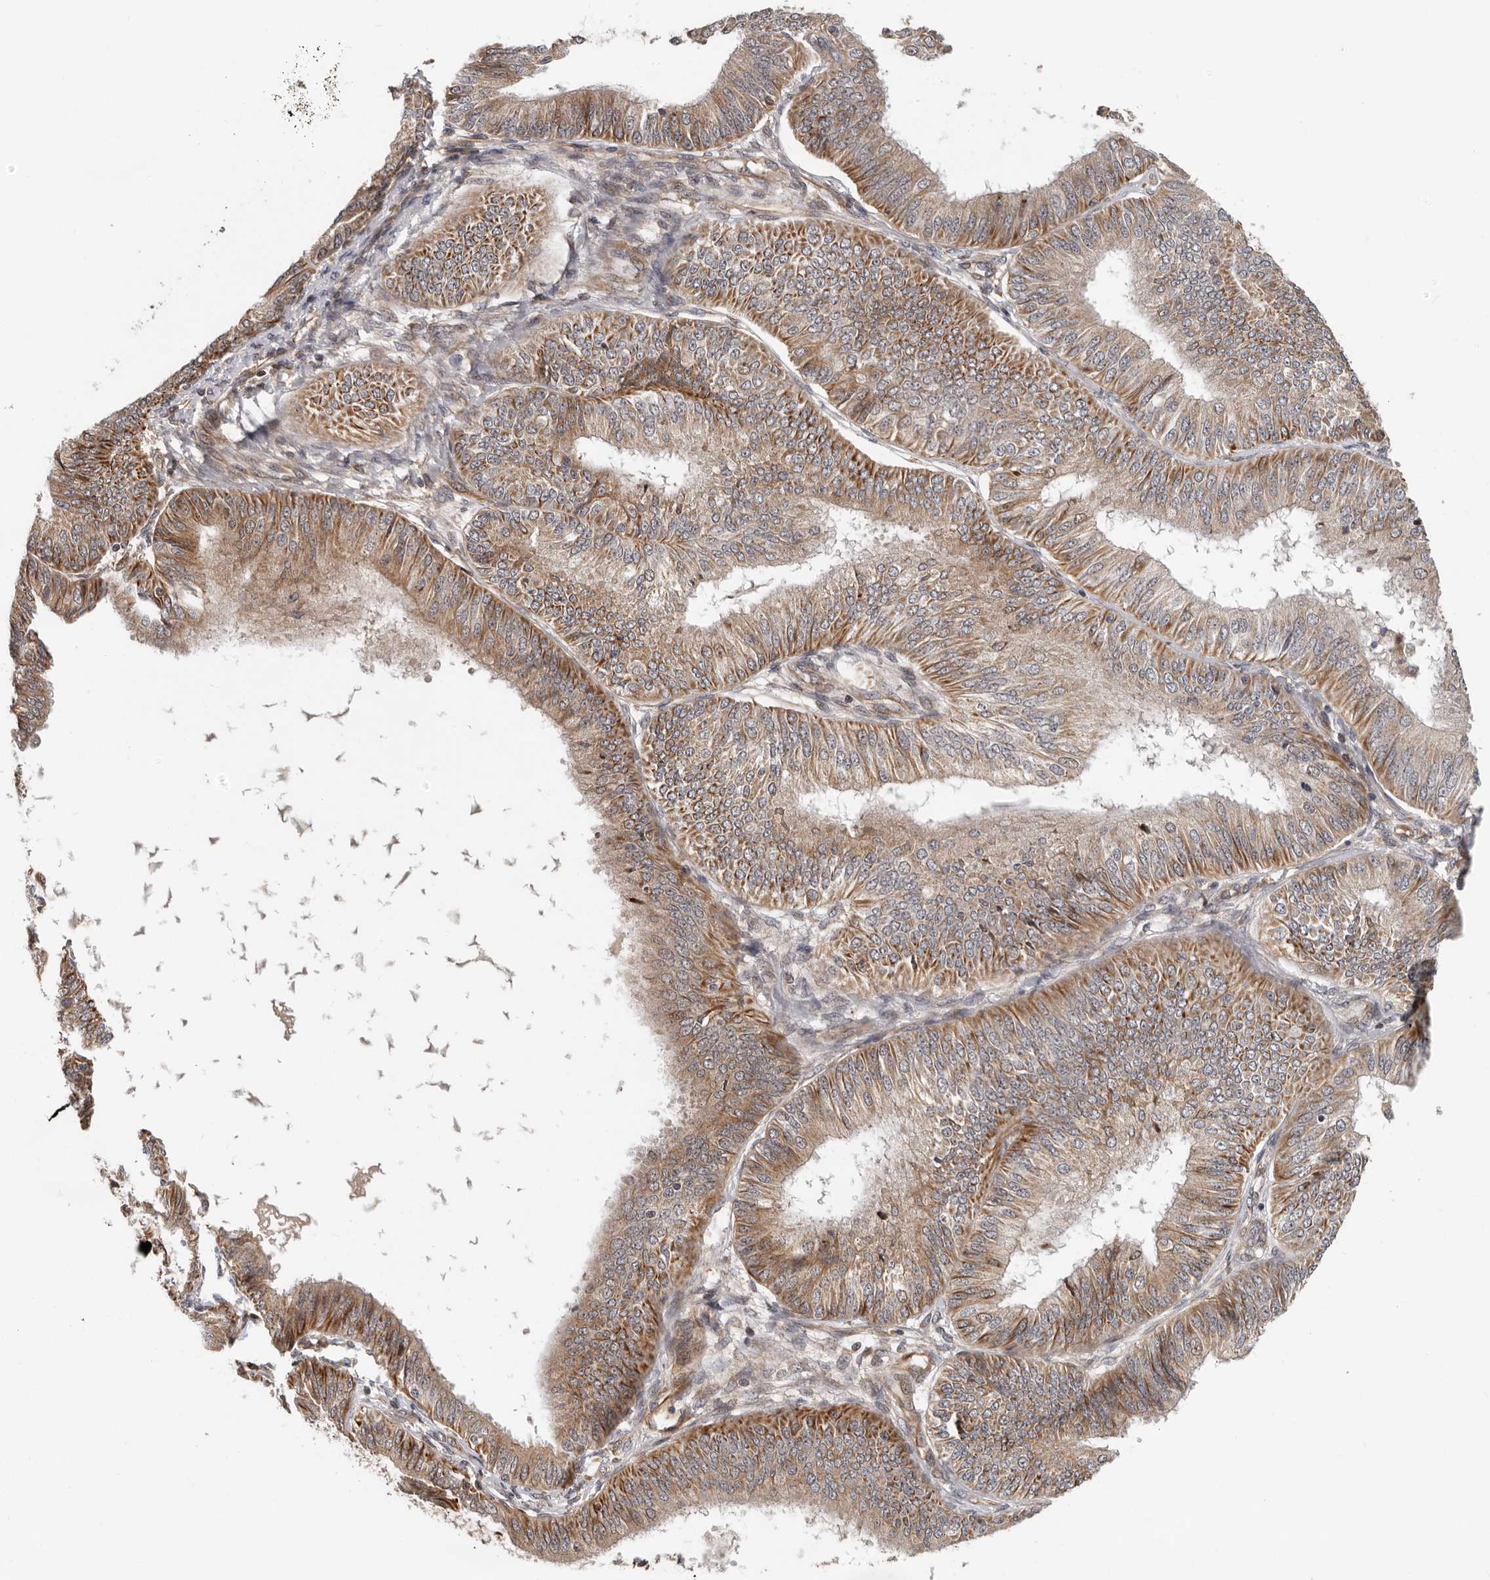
{"staining": {"intensity": "moderate", "quantity": ">75%", "location": "cytoplasmic/membranous"}, "tissue": "endometrial cancer", "cell_type": "Tumor cells", "image_type": "cancer", "snomed": [{"axis": "morphology", "description": "Adenocarcinoma, NOS"}, {"axis": "topography", "description": "Endometrium"}], "caption": "Protein expression analysis of endometrial cancer (adenocarcinoma) displays moderate cytoplasmic/membranous expression in about >75% of tumor cells.", "gene": "RNF157", "patient": {"sex": "female", "age": 58}}